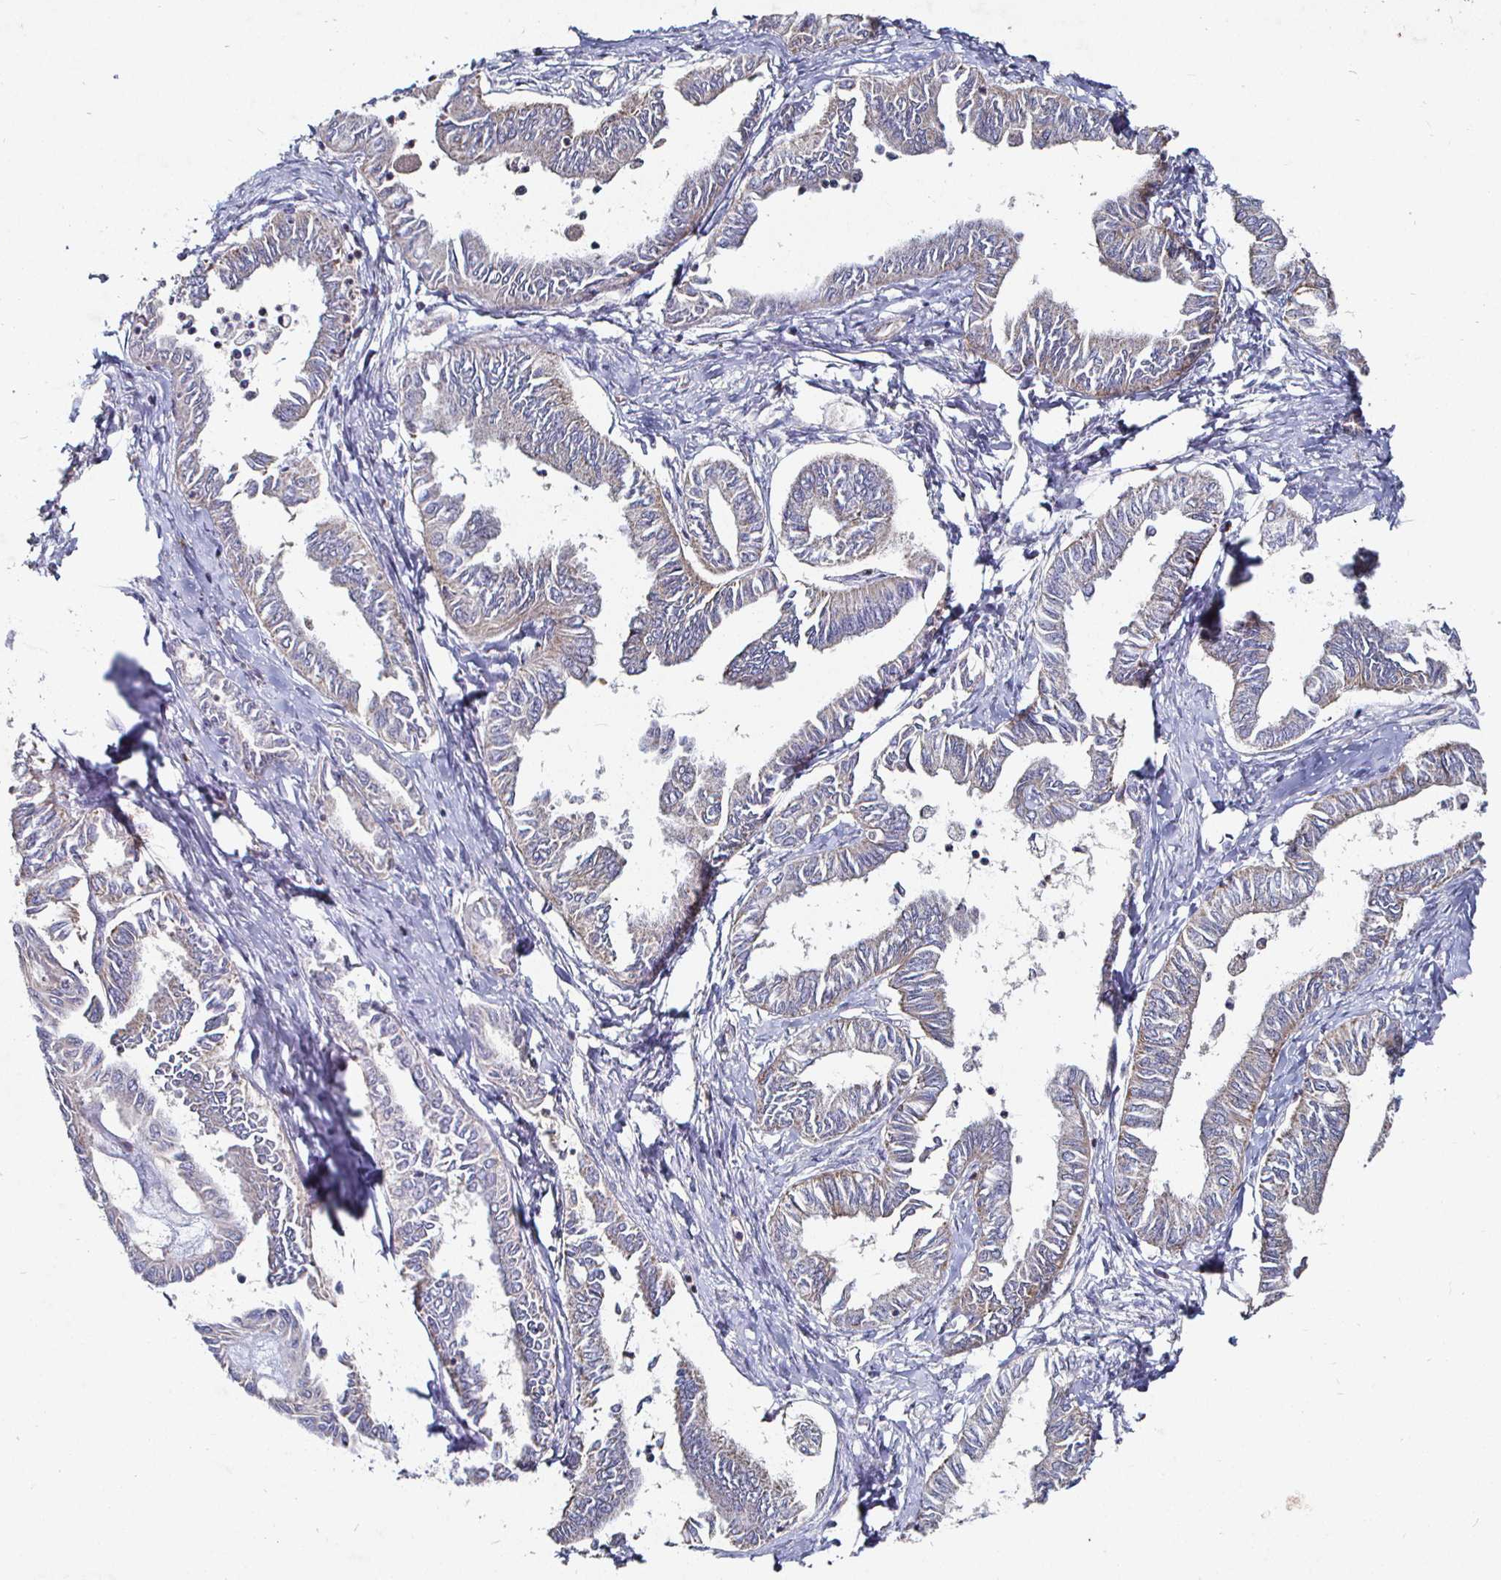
{"staining": {"intensity": "weak", "quantity": "25%-75%", "location": "cytoplasmic/membranous"}, "tissue": "ovarian cancer", "cell_type": "Tumor cells", "image_type": "cancer", "snomed": [{"axis": "morphology", "description": "Carcinoma, endometroid"}, {"axis": "topography", "description": "Ovary"}], "caption": "Immunohistochemical staining of human ovarian cancer (endometroid carcinoma) displays weak cytoplasmic/membranous protein positivity in about 25%-75% of tumor cells. The staining was performed using DAB (3,3'-diaminobenzidine), with brown indicating positive protein expression. Nuclei are stained blue with hematoxylin.", "gene": "NRSN1", "patient": {"sex": "female", "age": 70}}